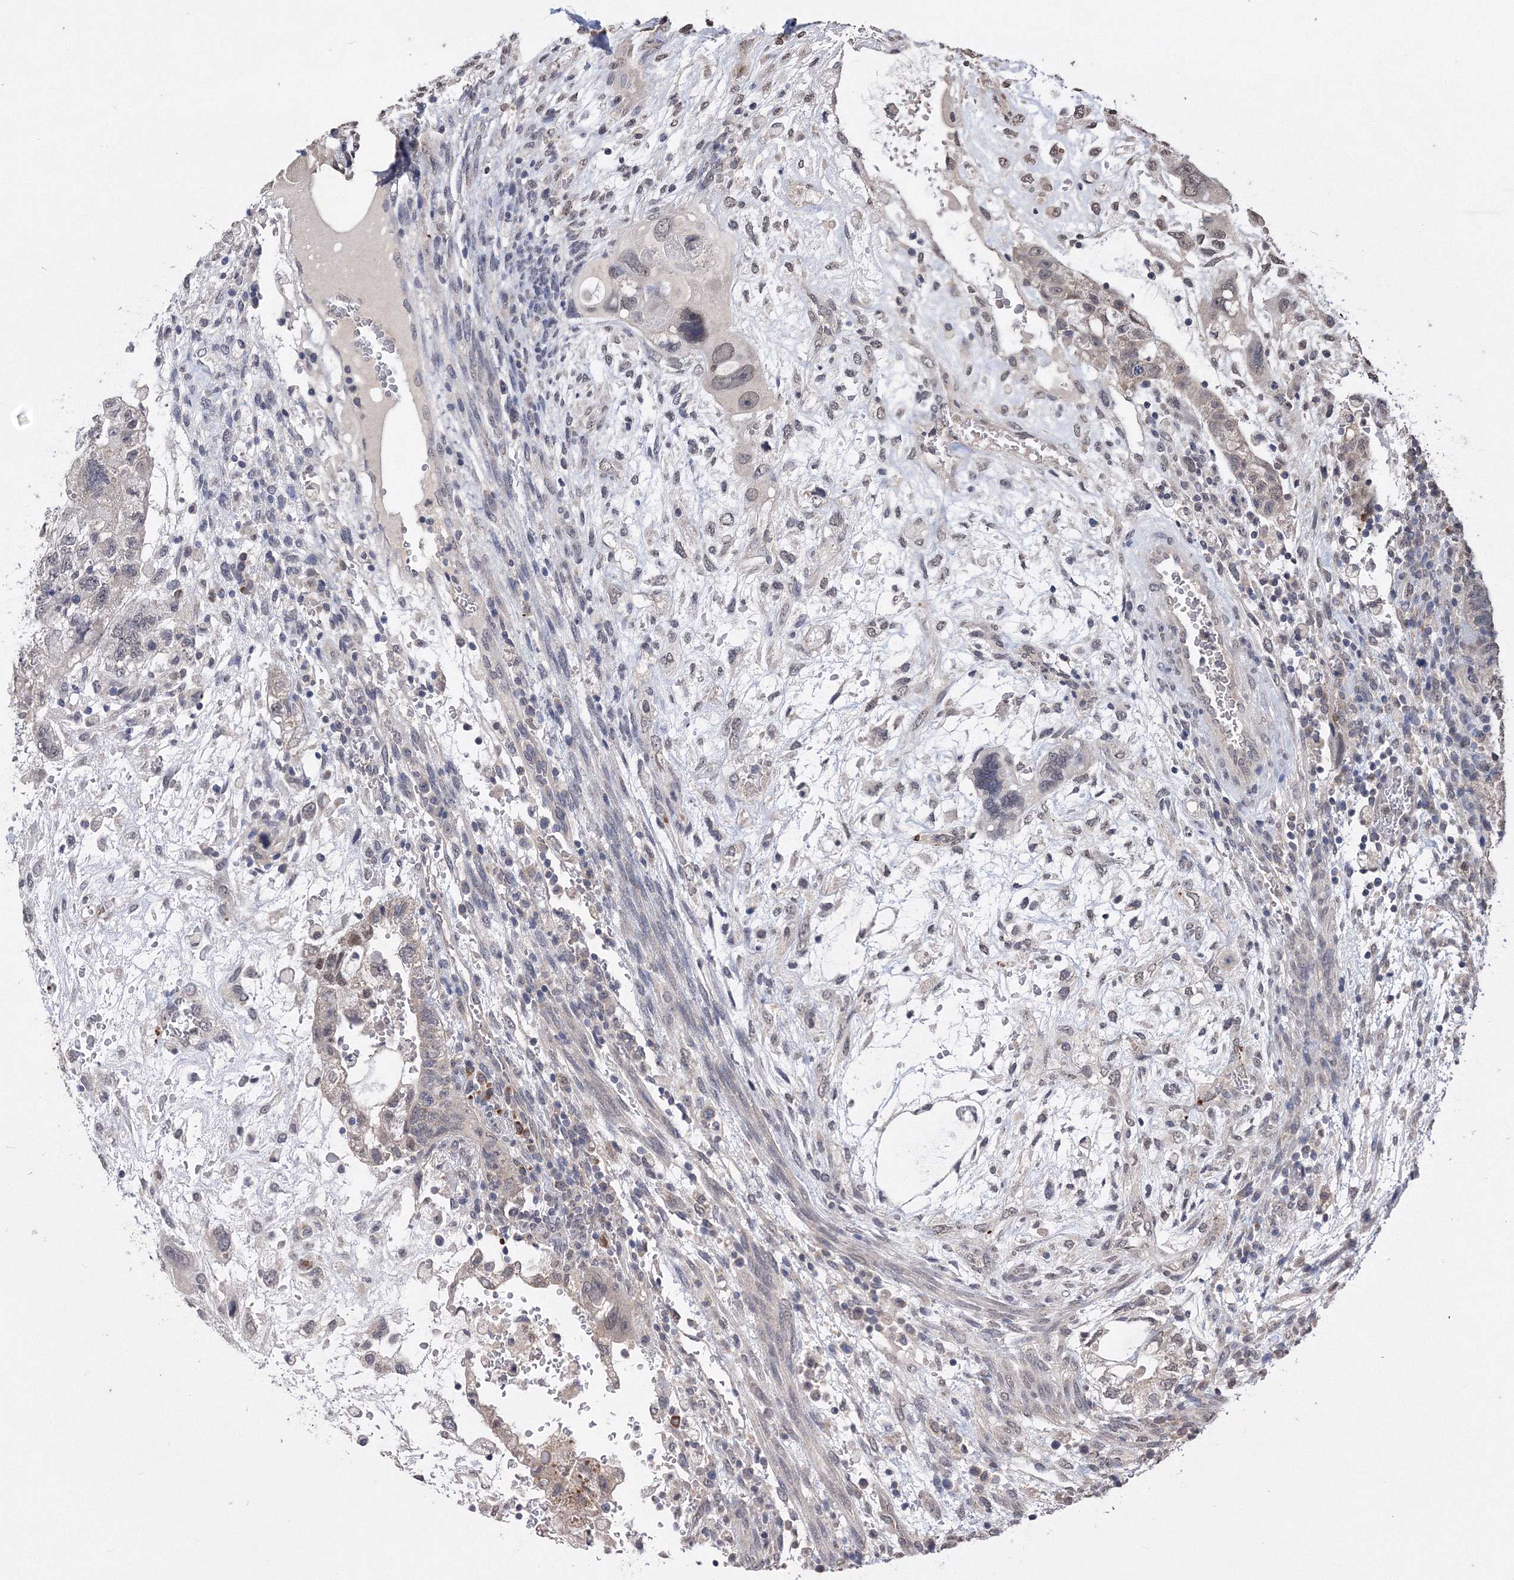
{"staining": {"intensity": "weak", "quantity": "25%-75%", "location": "nuclear"}, "tissue": "testis cancer", "cell_type": "Tumor cells", "image_type": "cancer", "snomed": [{"axis": "morphology", "description": "Carcinoma, Embryonal, NOS"}, {"axis": "topography", "description": "Testis"}], "caption": "IHC (DAB (3,3'-diaminobenzidine)) staining of embryonal carcinoma (testis) shows weak nuclear protein positivity in about 25%-75% of tumor cells.", "gene": "GPN1", "patient": {"sex": "male", "age": 36}}